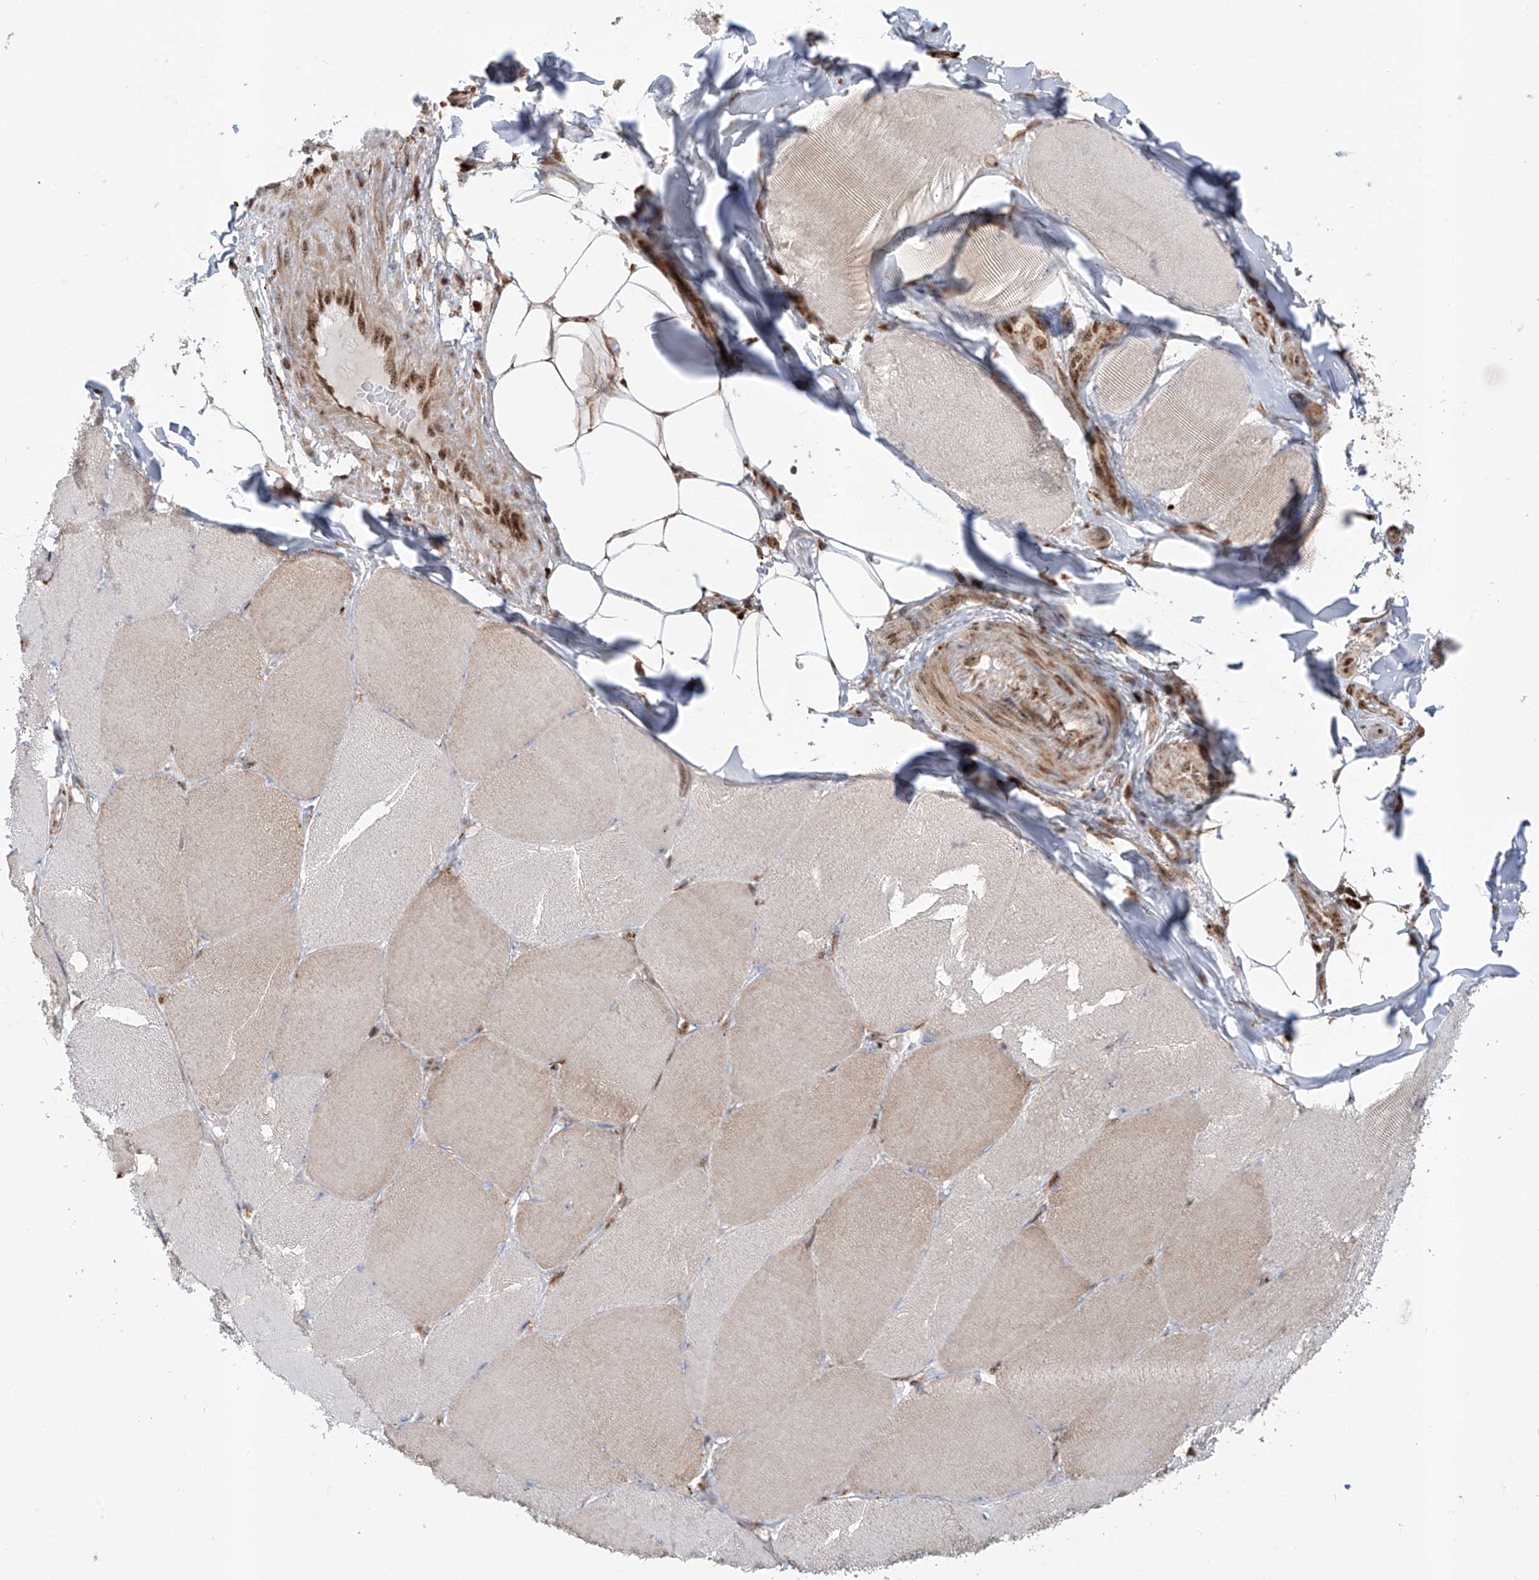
{"staining": {"intensity": "moderate", "quantity": "25%-75%", "location": "cytoplasmic/membranous"}, "tissue": "skeletal muscle", "cell_type": "Myocytes", "image_type": "normal", "snomed": [{"axis": "morphology", "description": "Normal tissue, NOS"}, {"axis": "topography", "description": "Skin"}, {"axis": "topography", "description": "Skeletal muscle"}], "caption": "Skeletal muscle stained for a protein (brown) reveals moderate cytoplasmic/membranous positive expression in approximately 25%-75% of myocytes.", "gene": "ZBTB8A", "patient": {"sex": "male", "age": 83}}